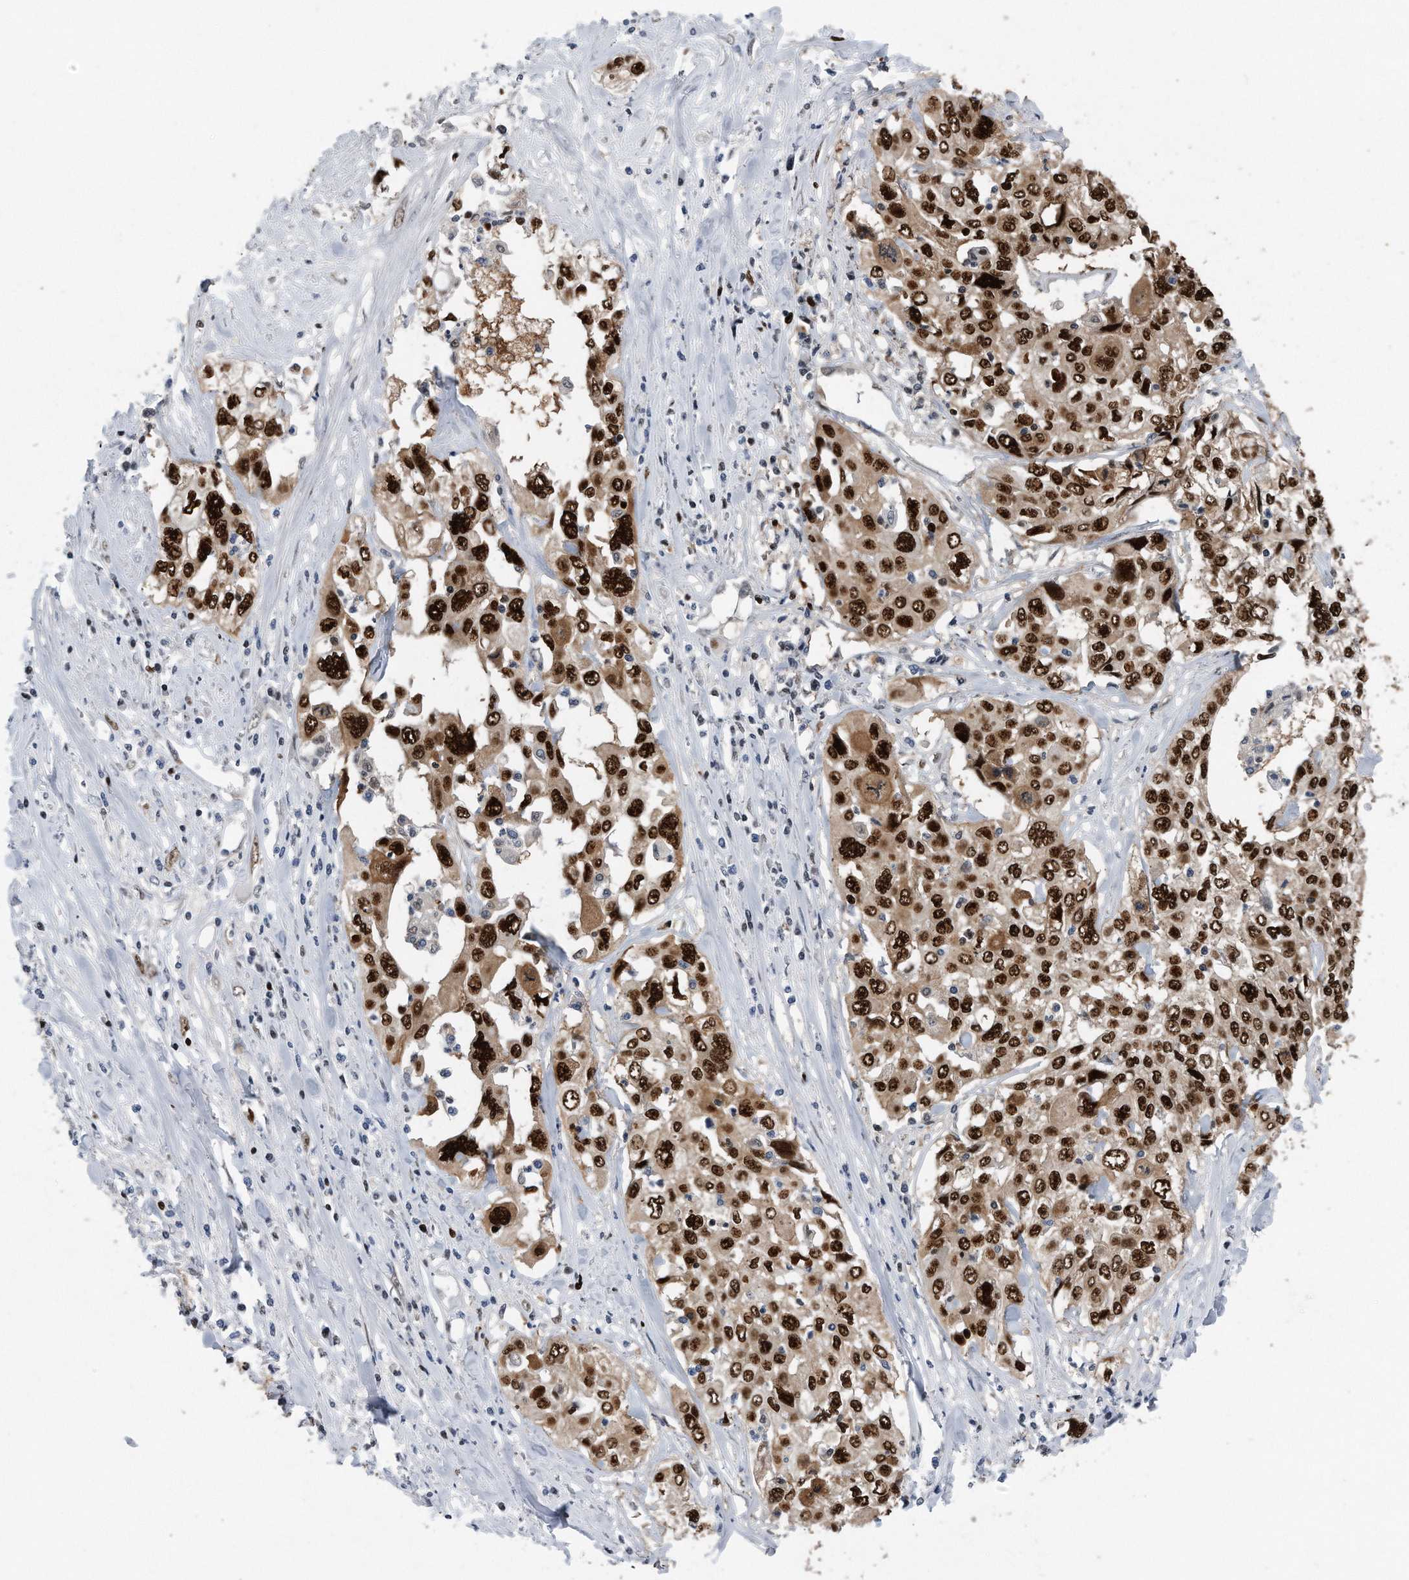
{"staining": {"intensity": "strong", "quantity": ">75%", "location": "nuclear"}, "tissue": "cervical cancer", "cell_type": "Tumor cells", "image_type": "cancer", "snomed": [{"axis": "morphology", "description": "Squamous cell carcinoma, NOS"}, {"axis": "topography", "description": "Cervix"}], "caption": "Protein staining exhibits strong nuclear expression in approximately >75% of tumor cells in squamous cell carcinoma (cervical). The staining is performed using DAB brown chromogen to label protein expression. The nuclei are counter-stained blue using hematoxylin.", "gene": "PCNA", "patient": {"sex": "female", "age": 31}}